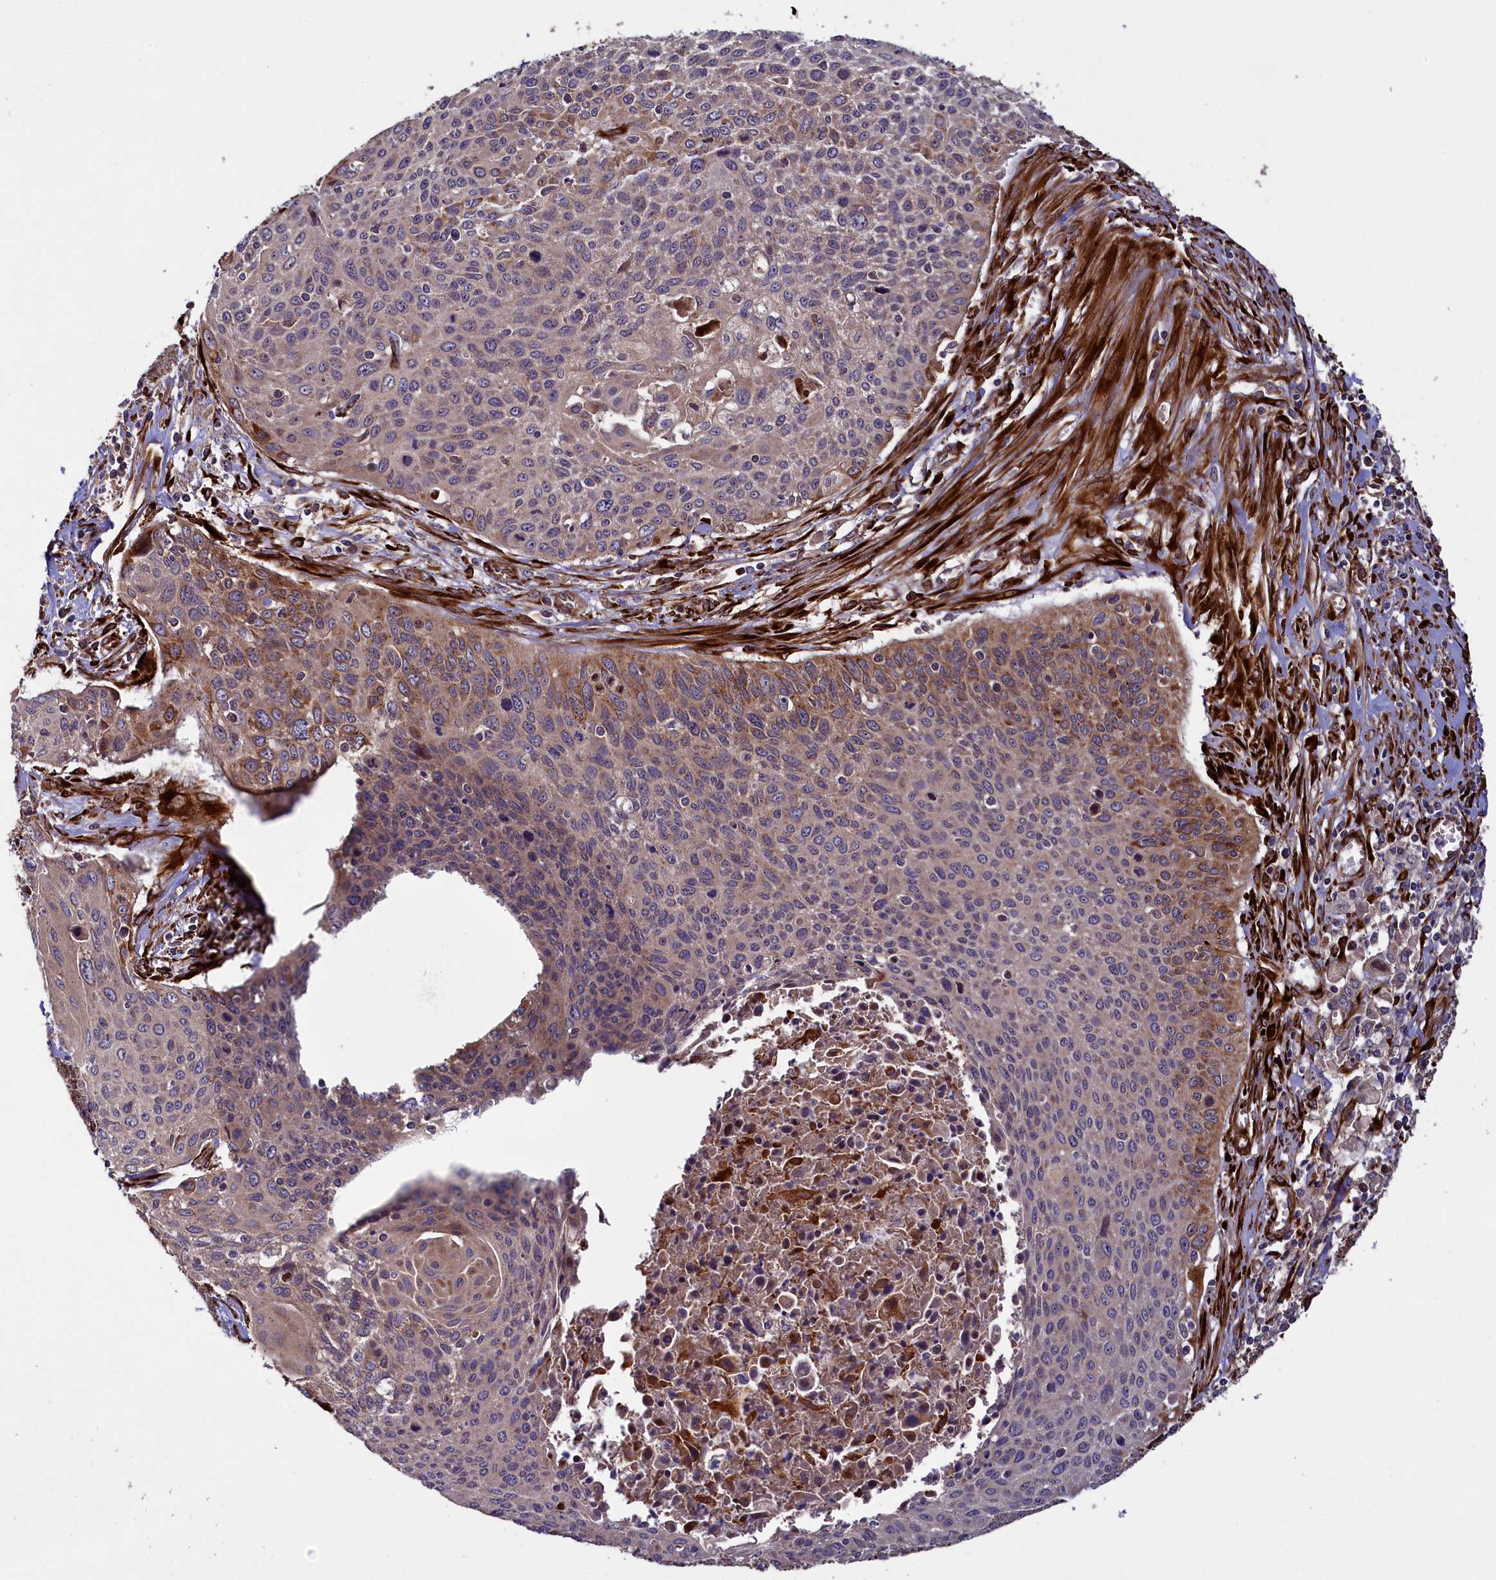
{"staining": {"intensity": "moderate", "quantity": "<25%", "location": "cytoplasmic/membranous"}, "tissue": "cervical cancer", "cell_type": "Tumor cells", "image_type": "cancer", "snomed": [{"axis": "morphology", "description": "Squamous cell carcinoma, NOS"}, {"axis": "topography", "description": "Cervix"}], "caption": "Immunohistochemistry of human squamous cell carcinoma (cervical) reveals low levels of moderate cytoplasmic/membranous staining in about <25% of tumor cells.", "gene": "ARRDC4", "patient": {"sex": "female", "age": 55}}